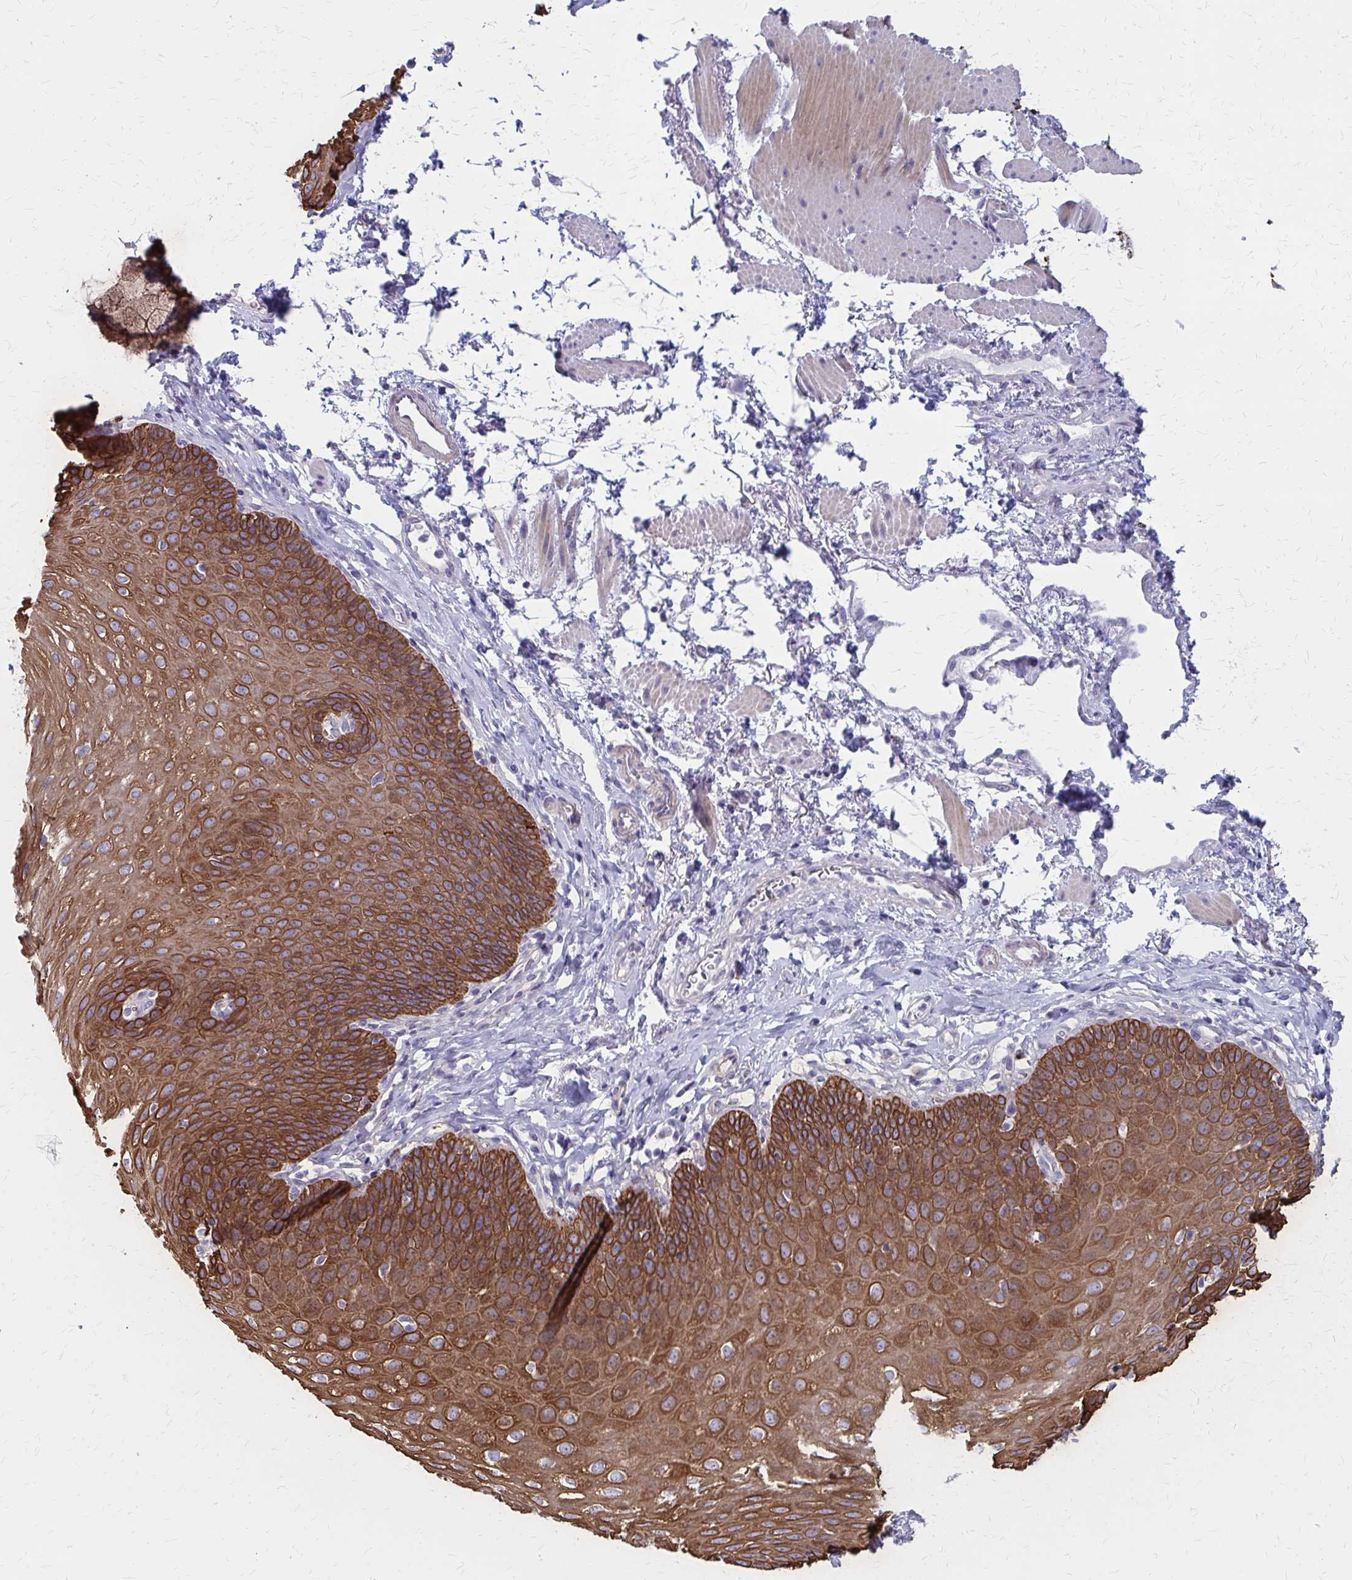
{"staining": {"intensity": "strong", "quantity": ">75%", "location": "cytoplasmic/membranous"}, "tissue": "esophagus", "cell_type": "Squamous epithelial cells", "image_type": "normal", "snomed": [{"axis": "morphology", "description": "Normal tissue, NOS"}, {"axis": "topography", "description": "Esophagus"}], "caption": "Protein expression analysis of unremarkable human esophagus reveals strong cytoplasmic/membranous positivity in approximately >75% of squamous epithelial cells. The staining is performed using DAB brown chromogen to label protein expression. The nuclei are counter-stained blue using hematoxylin.", "gene": "GLYATL2", "patient": {"sex": "female", "age": 81}}